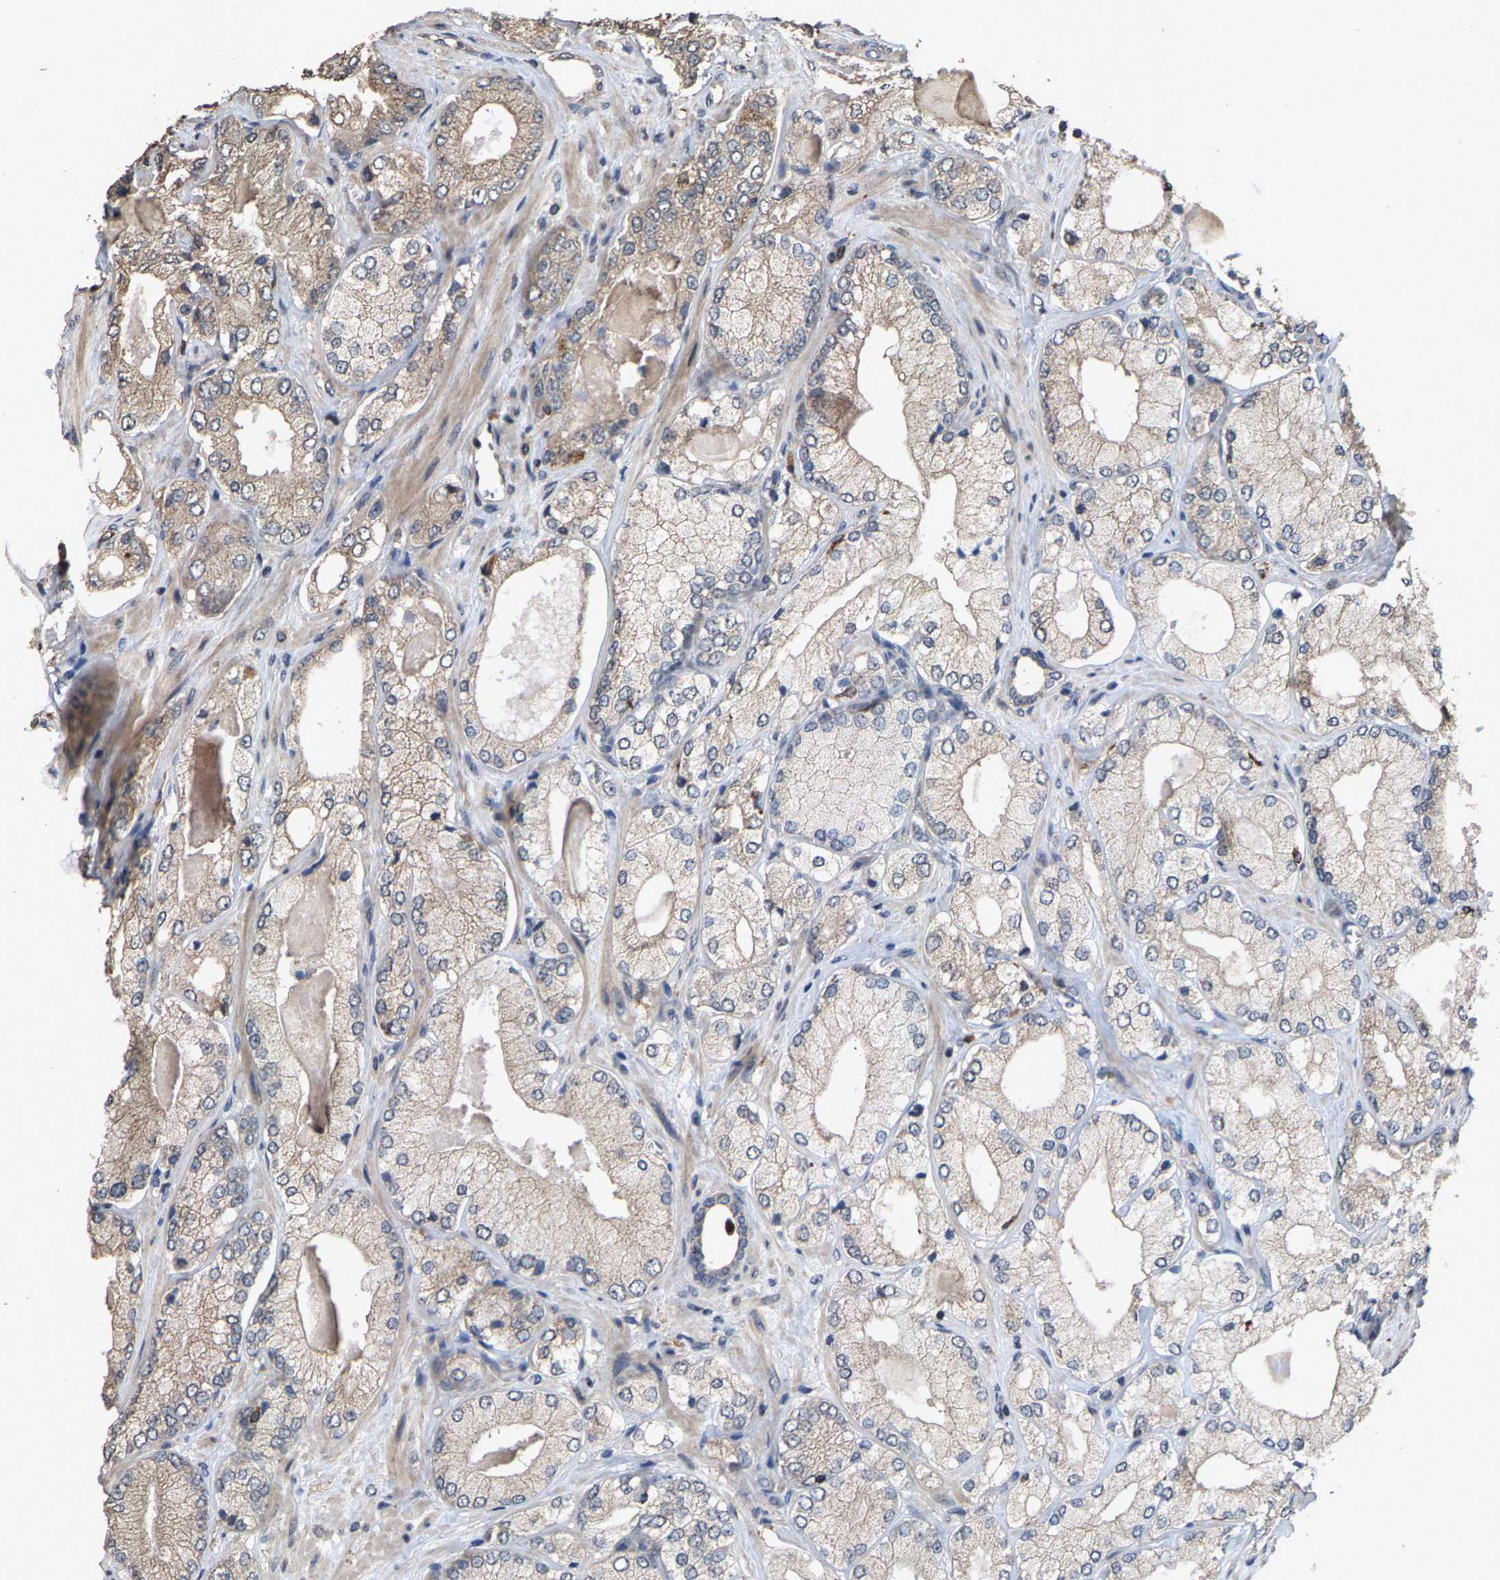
{"staining": {"intensity": "weak", "quantity": ">75%", "location": "cytoplasmic/membranous"}, "tissue": "prostate cancer", "cell_type": "Tumor cells", "image_type": "cancer", "snomed": [{"axis": "morphology", "description": "Adenocarcinoma, Low grade"}, {"axis": "topography", "description": "Prostate"}], "caption": "A brown stain labels weak cytoplasmic/membranous positivity of a protein in low-grade adenocarcinoma (prostate) tumor cells.", "gene": "TDRKH", "patient": {"sex": "male", "age": 65}}